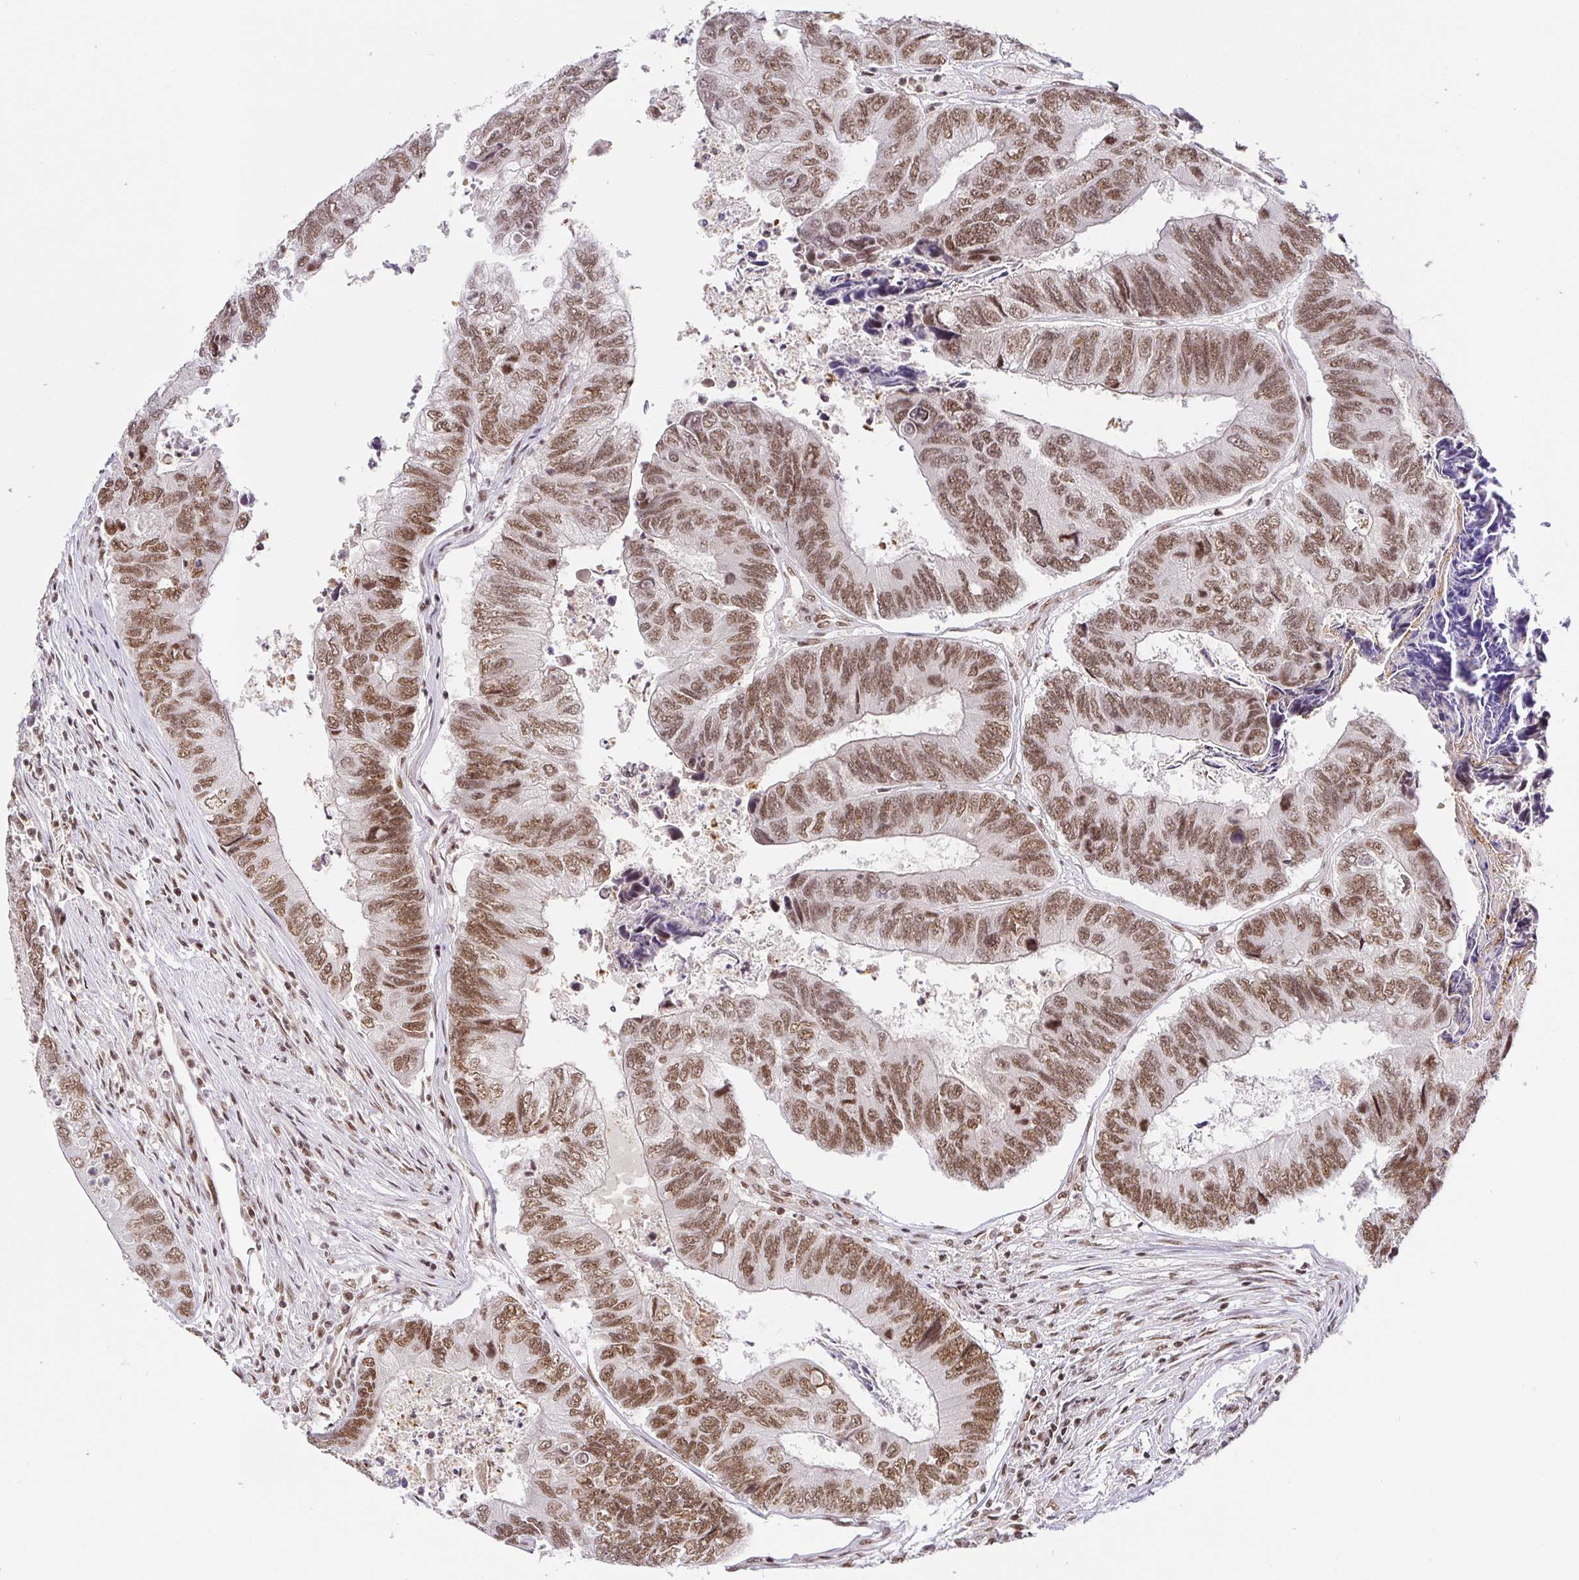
{"staining": {"intensity": "moderate", "quantity": ">75%", "location": "nuclear"}, "tissue": "colorectal cancer", "cell_type": "Tumor cells", "image_type": "cancer", "snomed": [{"axis": "morphology", "description": "Adenocarcinoma, NOS"}, {"axis": "topography", "description": "Colon"}], "caption": "Protein staining of colorectal cancer (adenocarcinoma) tissue shows moderate nuclear expression in approximately >75% of tumor cells. (DAB (3,3'-diaminobenzidine) IHC, brown staining for protein, blue staining for nuclei).", "gene": "USF1", "patient": {"sex": "female", "age": 67}}